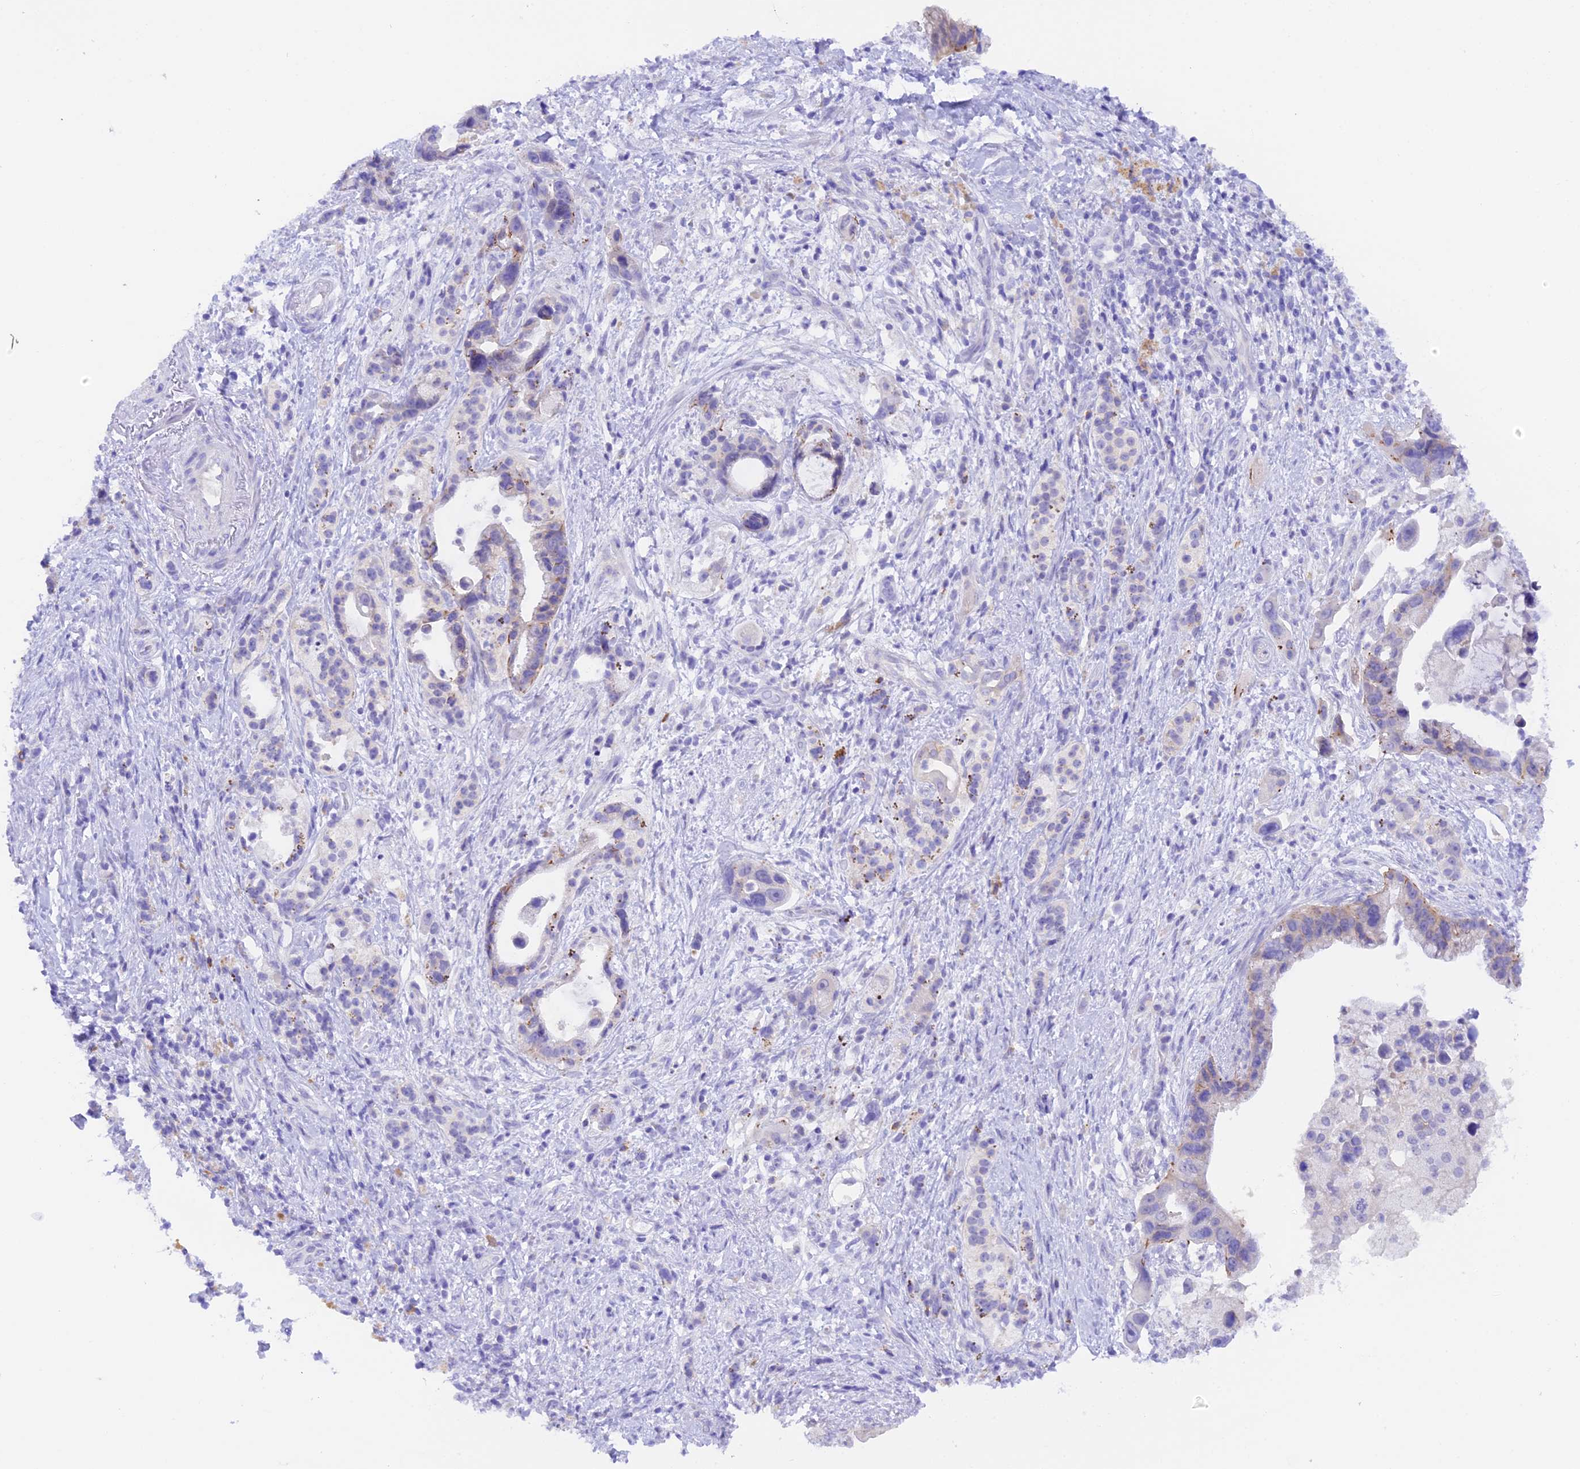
{"staining": {"intensity": "weak", "quantity": "<25%", "location": "cytoplasmic/membranous"}, "tissue": "pancreatic cancer", "cell_type": "Tumor cells", "image_type": "cancer", "snomed": [{"axis": "morphology", "description": "Adenocarcinoma, NOS"}, {"axis": "topography", "description": "Pancreas"}], "caption": "Pancreatic adenocarcinoma was stained to show a protein in brown. There is no significant staining in tumor cells.", "gene": "COL6A5", "patient": {"sex": "female", "age": 83}}